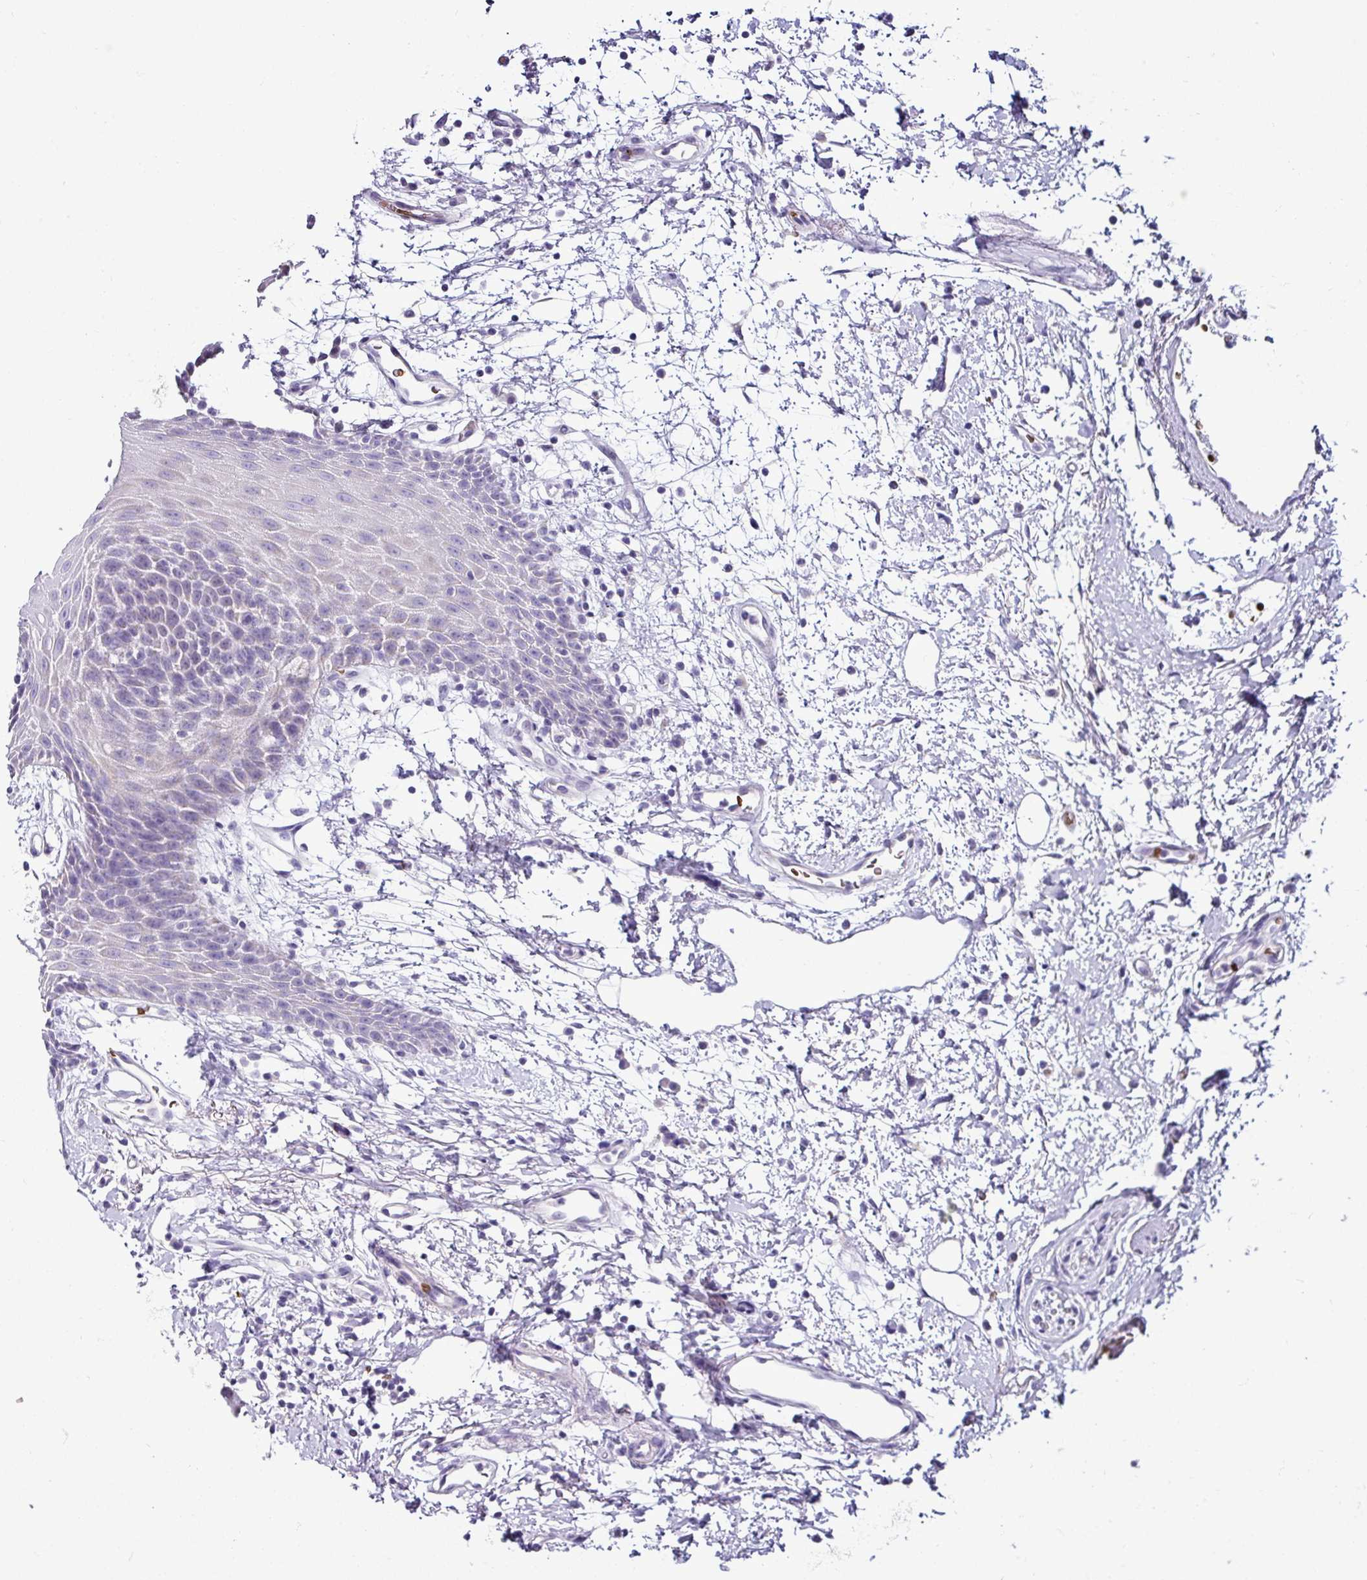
{"staining": {"intensity": "negative", "quantity": "none", "location": "none"}, "tissue": "oral mucosa", "cell_type": "Squamous epithelial cells", "image_type": "normal", "snomed": [{"axis": "morphology", "description": "Normal tissue, NOS"}, {"axis": "topography", "description": "Oral tissue"}, {"axis": "topography", "description": "Tounge, NOS"}], "caption": "Squamous epithelial cells are negative for protein expression in unremarkable human oral mucosa.", "gene": "NAPSA", "patient": {"sex": "female", "age": 59}}